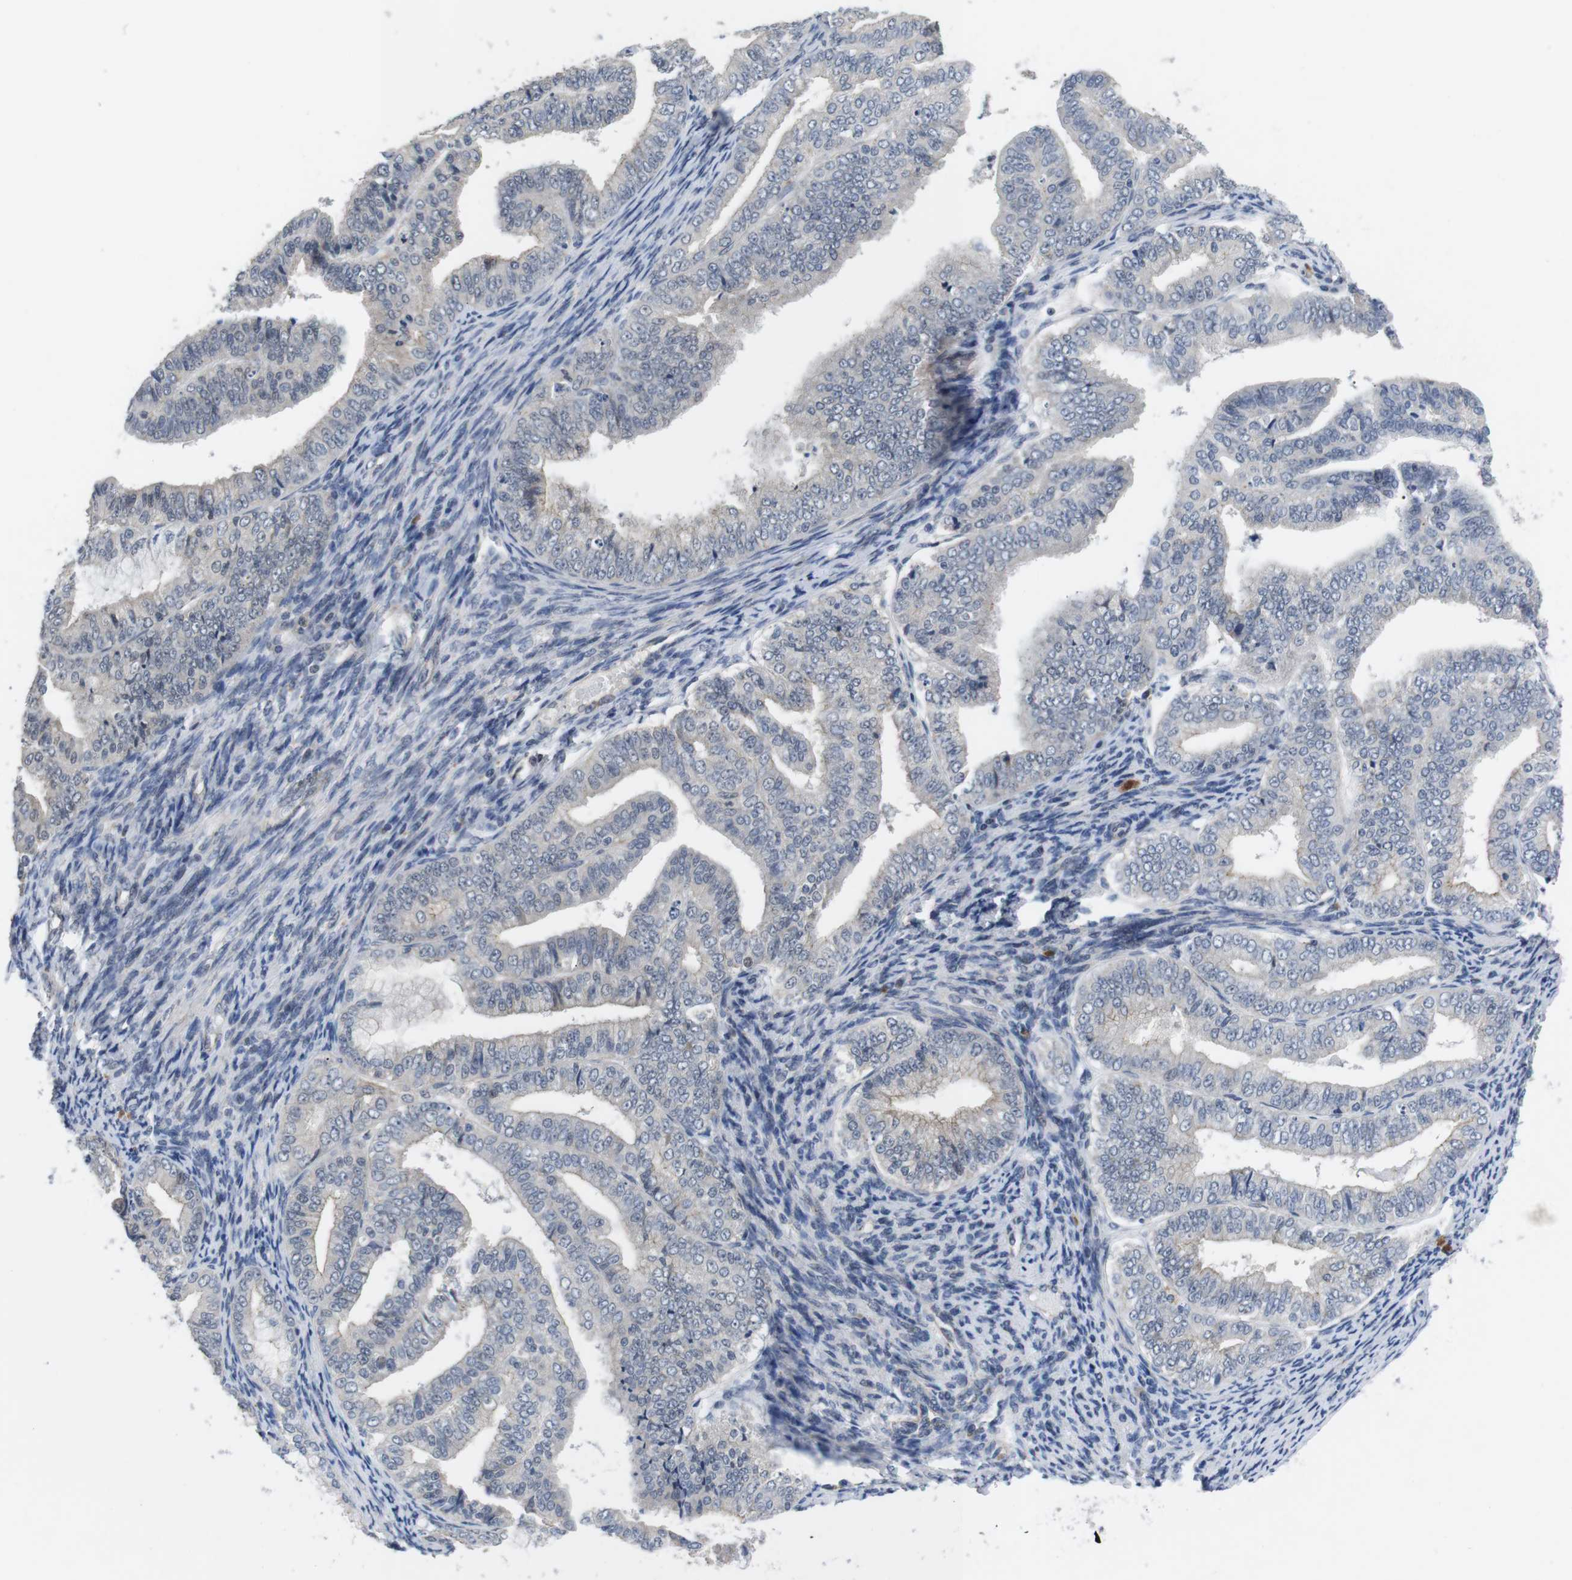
{"staining": {"intensity": "moderate", "quantity": "<25%", "location": "nuclear"}, "tissue": "endometrial cancer", "cell_type": "Tumor cells", "image_type": "cancer", "snomed": [{"axis": "morphology", "description": "Adenocarcinoma, NOS"}, {"axis": "topography", "description": "Endometrium"}], "caption": "Endometrial cancer (adenocarcinoma) stained with a protein marker shows moderate staining in tumor cells.", "gene": "NECTIN1", "patient": {"sex": "female", "age": 63}}